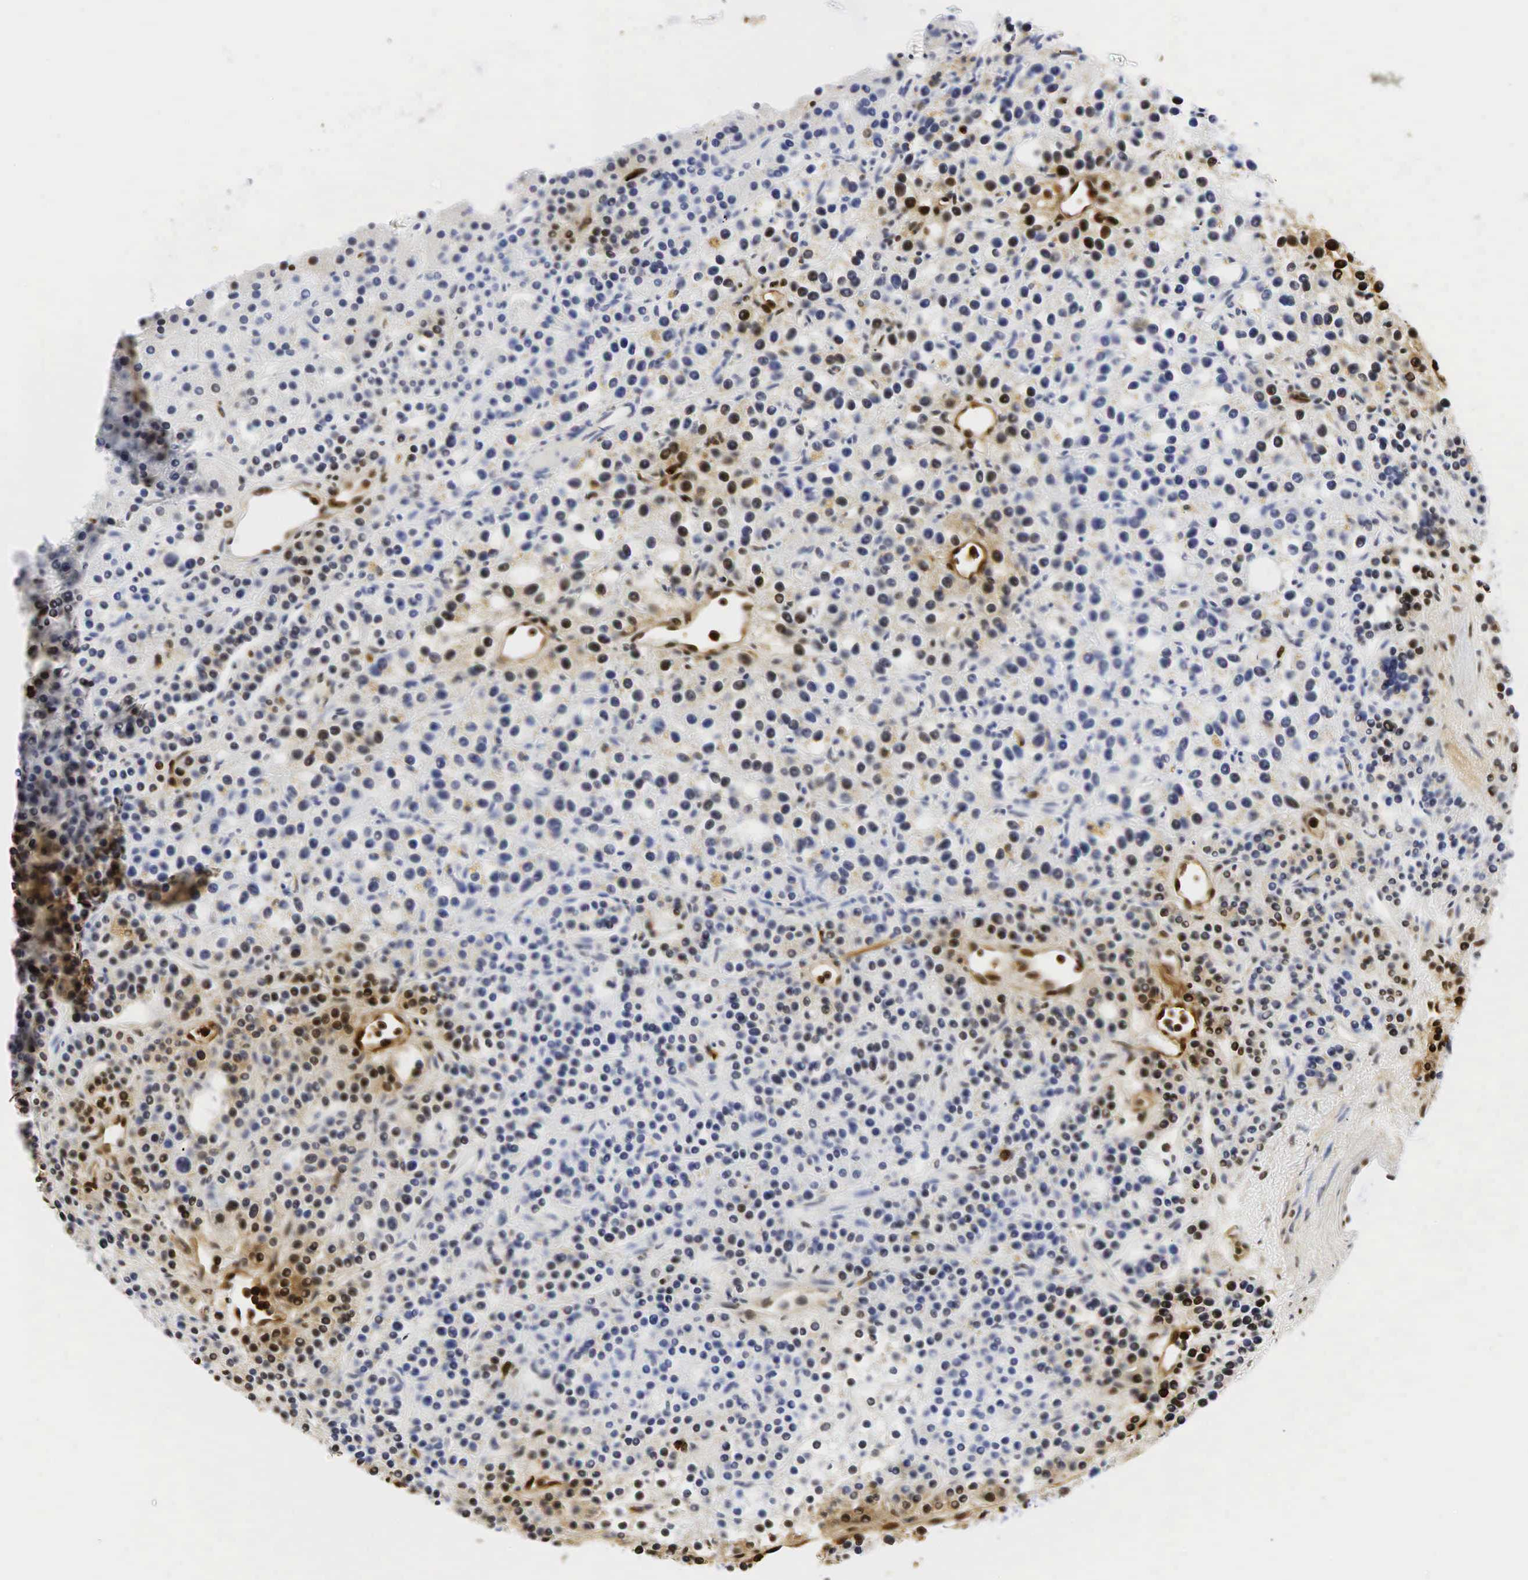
{"staining": {"intensity": "weak", "quantity": "<25%", "location": "cytoplasmic/membranous"}, "tissue": "parathyroid gland", "cell_type": "Glandular cells", "image_type": "normal", "snomed": [{"axis": "morphology", "description": "Normal tissue, NOS"}, {"axis": "topography", "description": "Parathyroid gland"}], "caption": "IHC of benign parathyroid gland shows no expression in glandular cells. (DAB (3,3'-diaminobenzidine) immunohistochemistry (IHC) with hematoxylin counter stain).", "gene": "LYZ", "patient": {"sex": "female", "age": 64}}